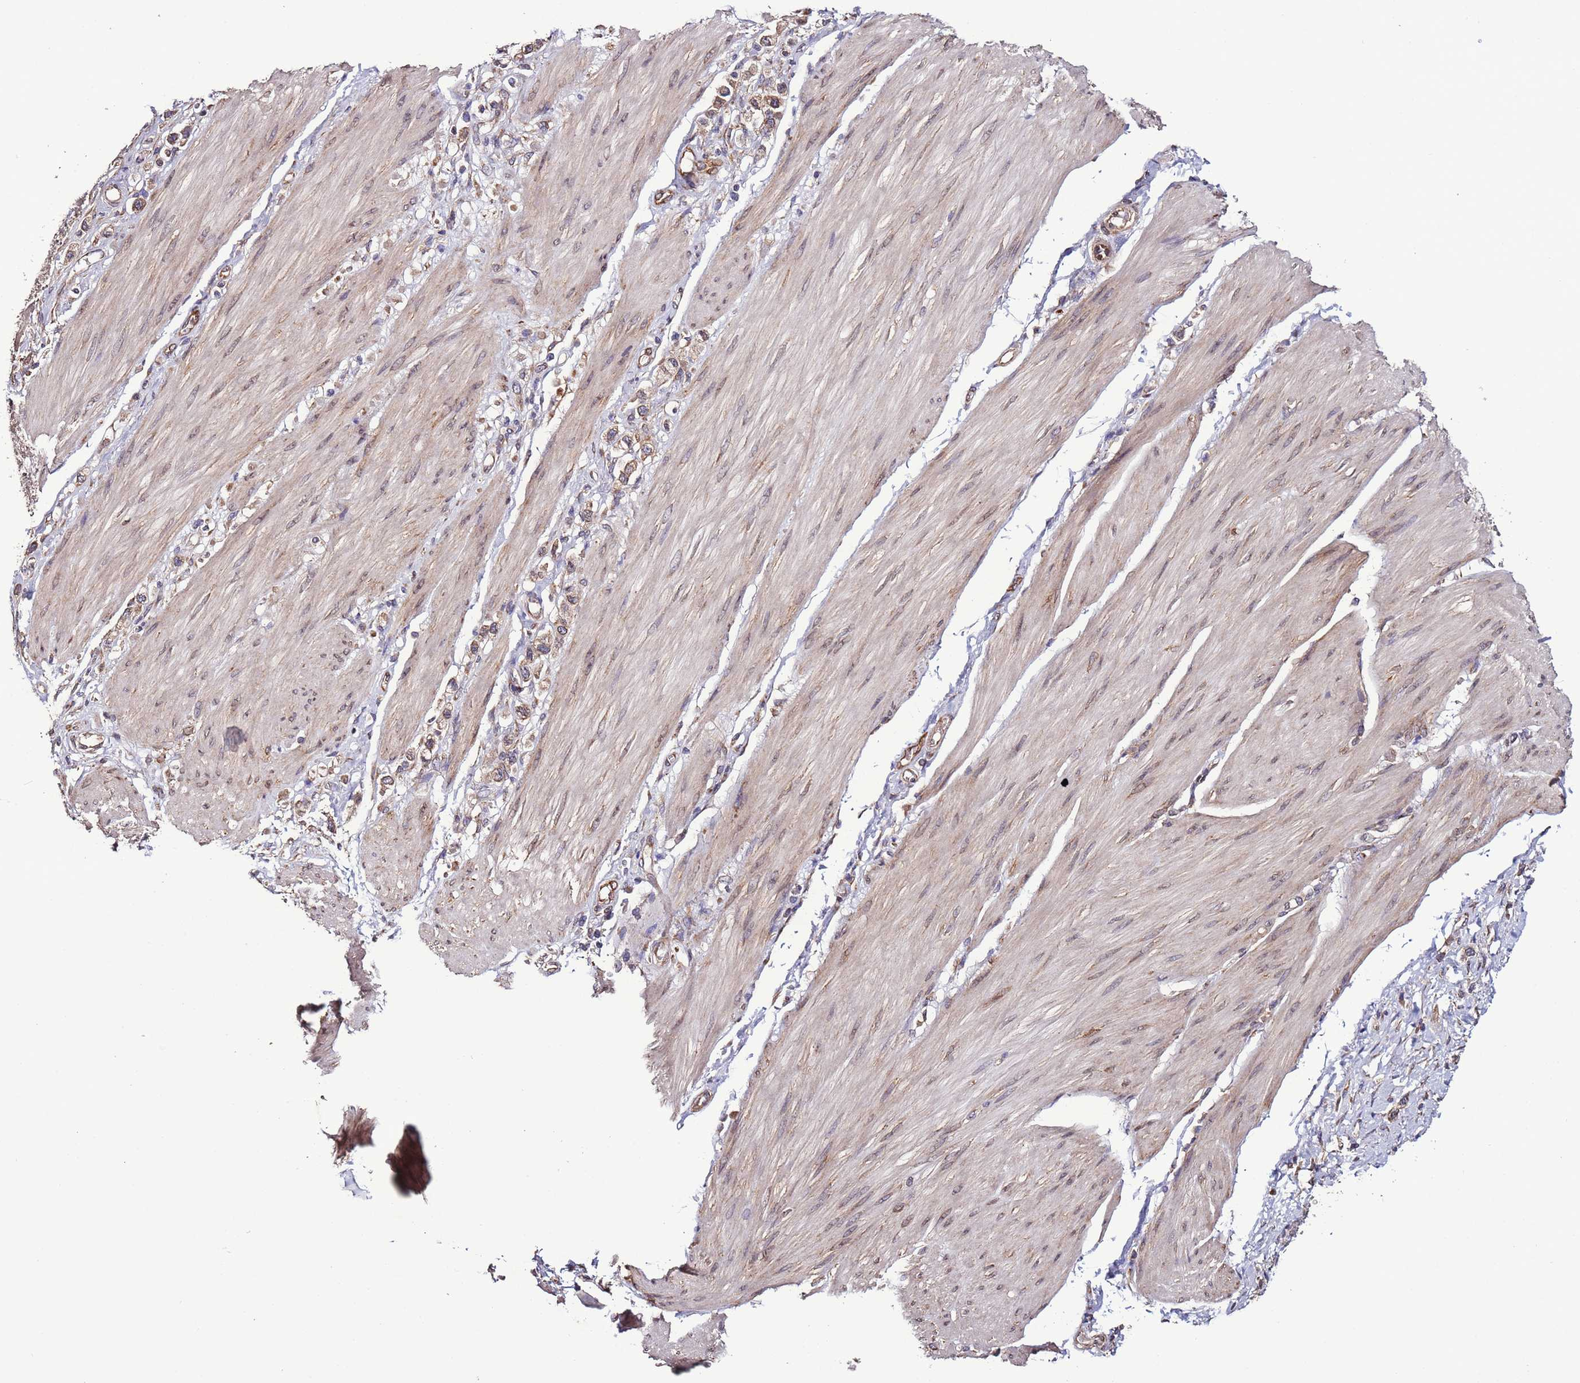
{"staining": {"intensity": "moderate", "quantity": ">75%", "location": "cytoplasmic/membranous"}, "tissue": "stomach cancer", "cell_type": "Tumor cells", "image_type": "cancer", "snomed": [{"axis": "morphology", "description": "Adenocarcinoma, NOS"}, {"axis": "topography", "description": "Stomach"}], "caption": "This is an image of immunohistochemistry (IHC) staining of stomach adenocarcinoma, which shows moderate staining in the cytoplasmic/membranous of tumor cells.", "gene": "SLC41A3", "patient": {"sex": "female", "age": 65}}